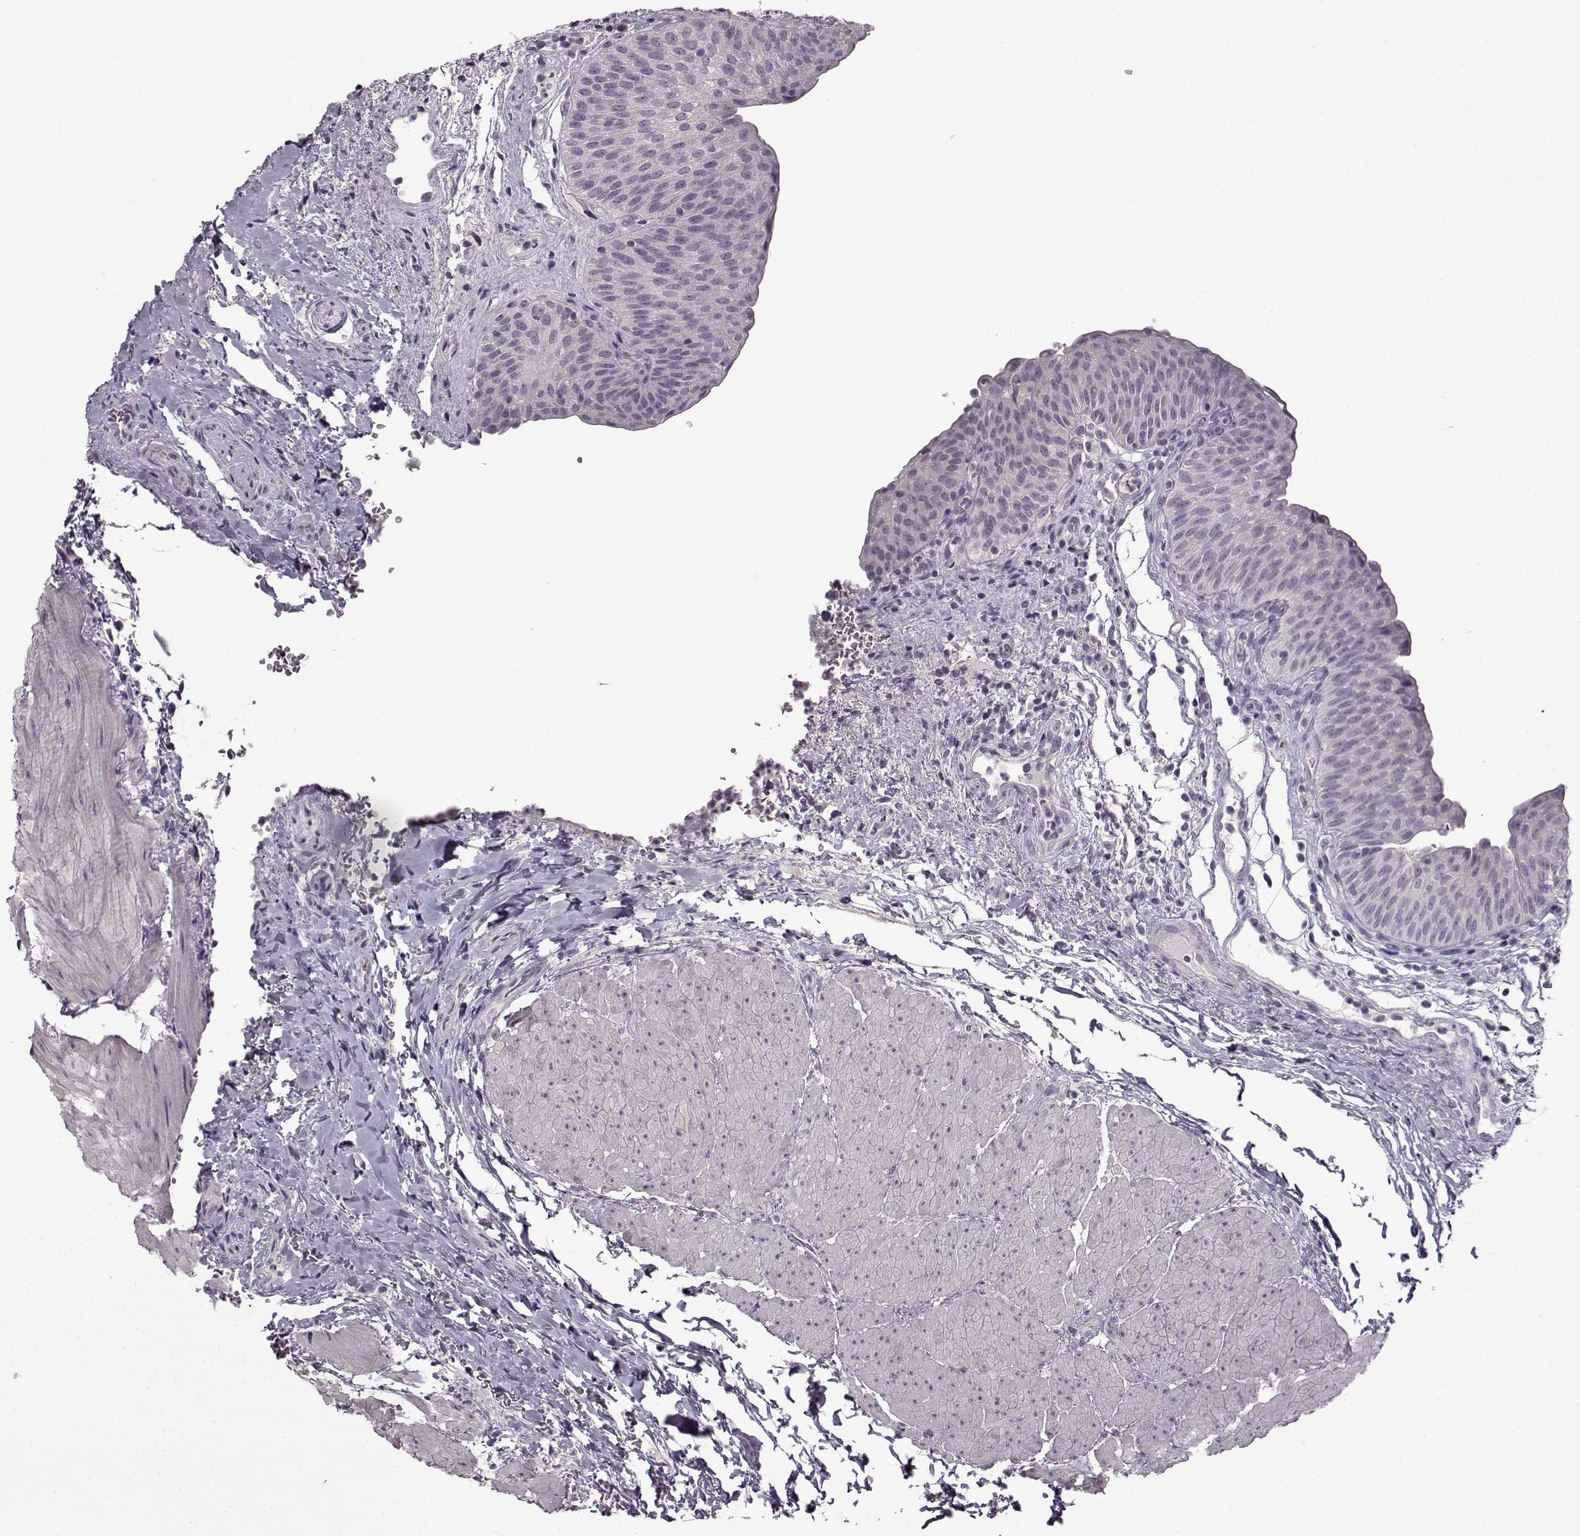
{"staining": {"intensity": "negative", "quantity": "none", "location": "none"}, "tissue": "urinary bladder", "cell_type": "Urothelial cells", "image_type": "normal", "snomed": [{"axis": "morphology", "description": "Normal tissue, NOS"}, {"axis": "topography", "description": "Urinary bladder"}], "caption": "Immunohistochemistry of benign human urinary bladder displays no staining in urothelial cells. (DAB immunohistochemistry, high magnification).", "gene": "FSHB", "patient": {"sex": "male", "age": 66}}